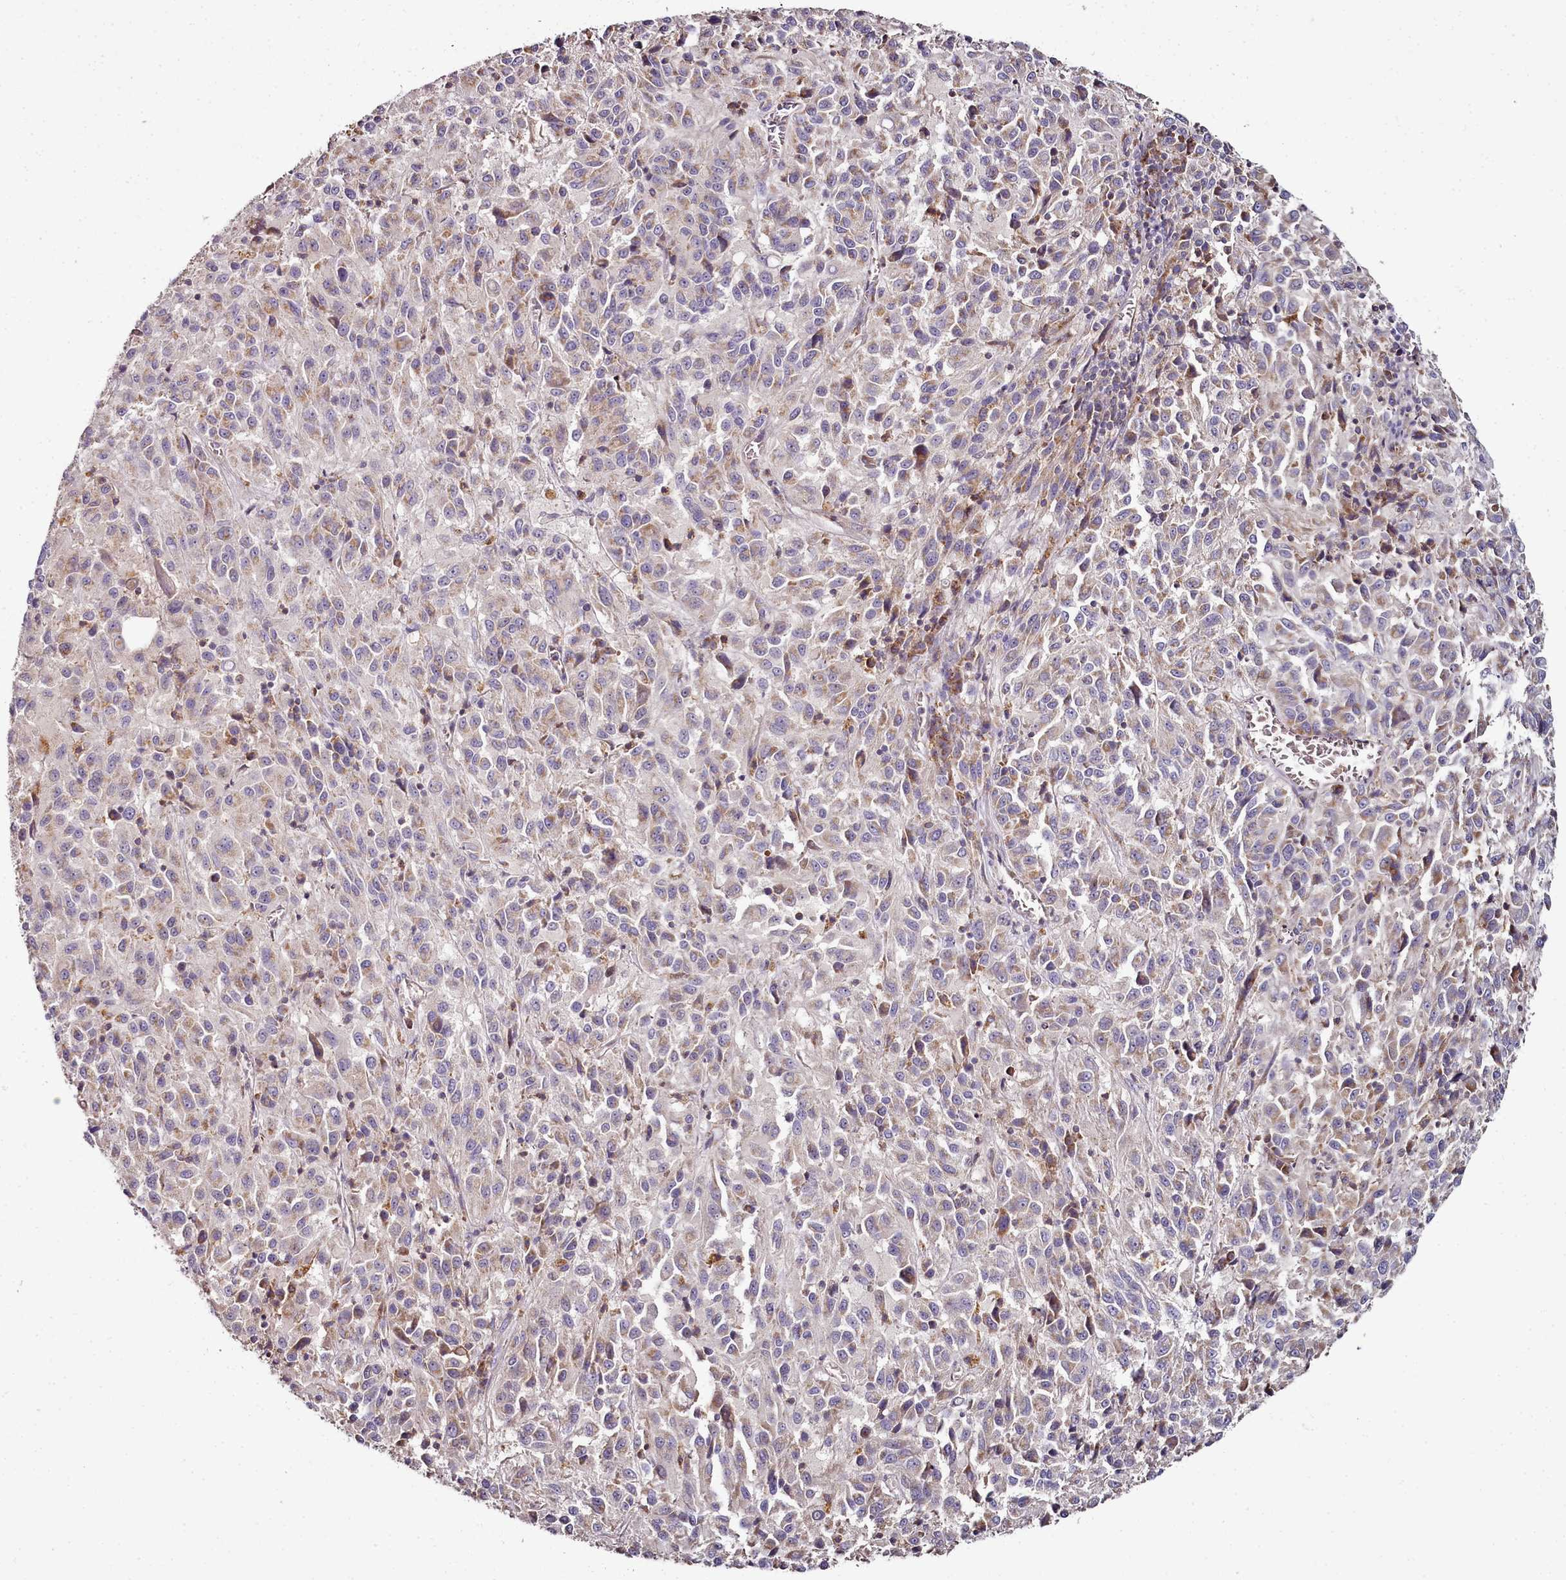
{"staining": {"intensity": "weak", "quantity": "25%-75%", "location": "cytoplasmic/membranous"}, "tissue": "melanoma", "cell_type": "Tumor cells", "image_type": "cancer", "snomed": [{"axis": "morphology", "description": "Malignant melanoma, Metastatic site"}, {"axis": "topography", "description": "Lung"}], "caption": "This image displays IHC staining of human melanoma, with low weak cytoplasmic/membranous expression in about 25%-75% of tumor cells.", "gene": "ACSS1", "patient": {"sex": "male", "age": 64}}